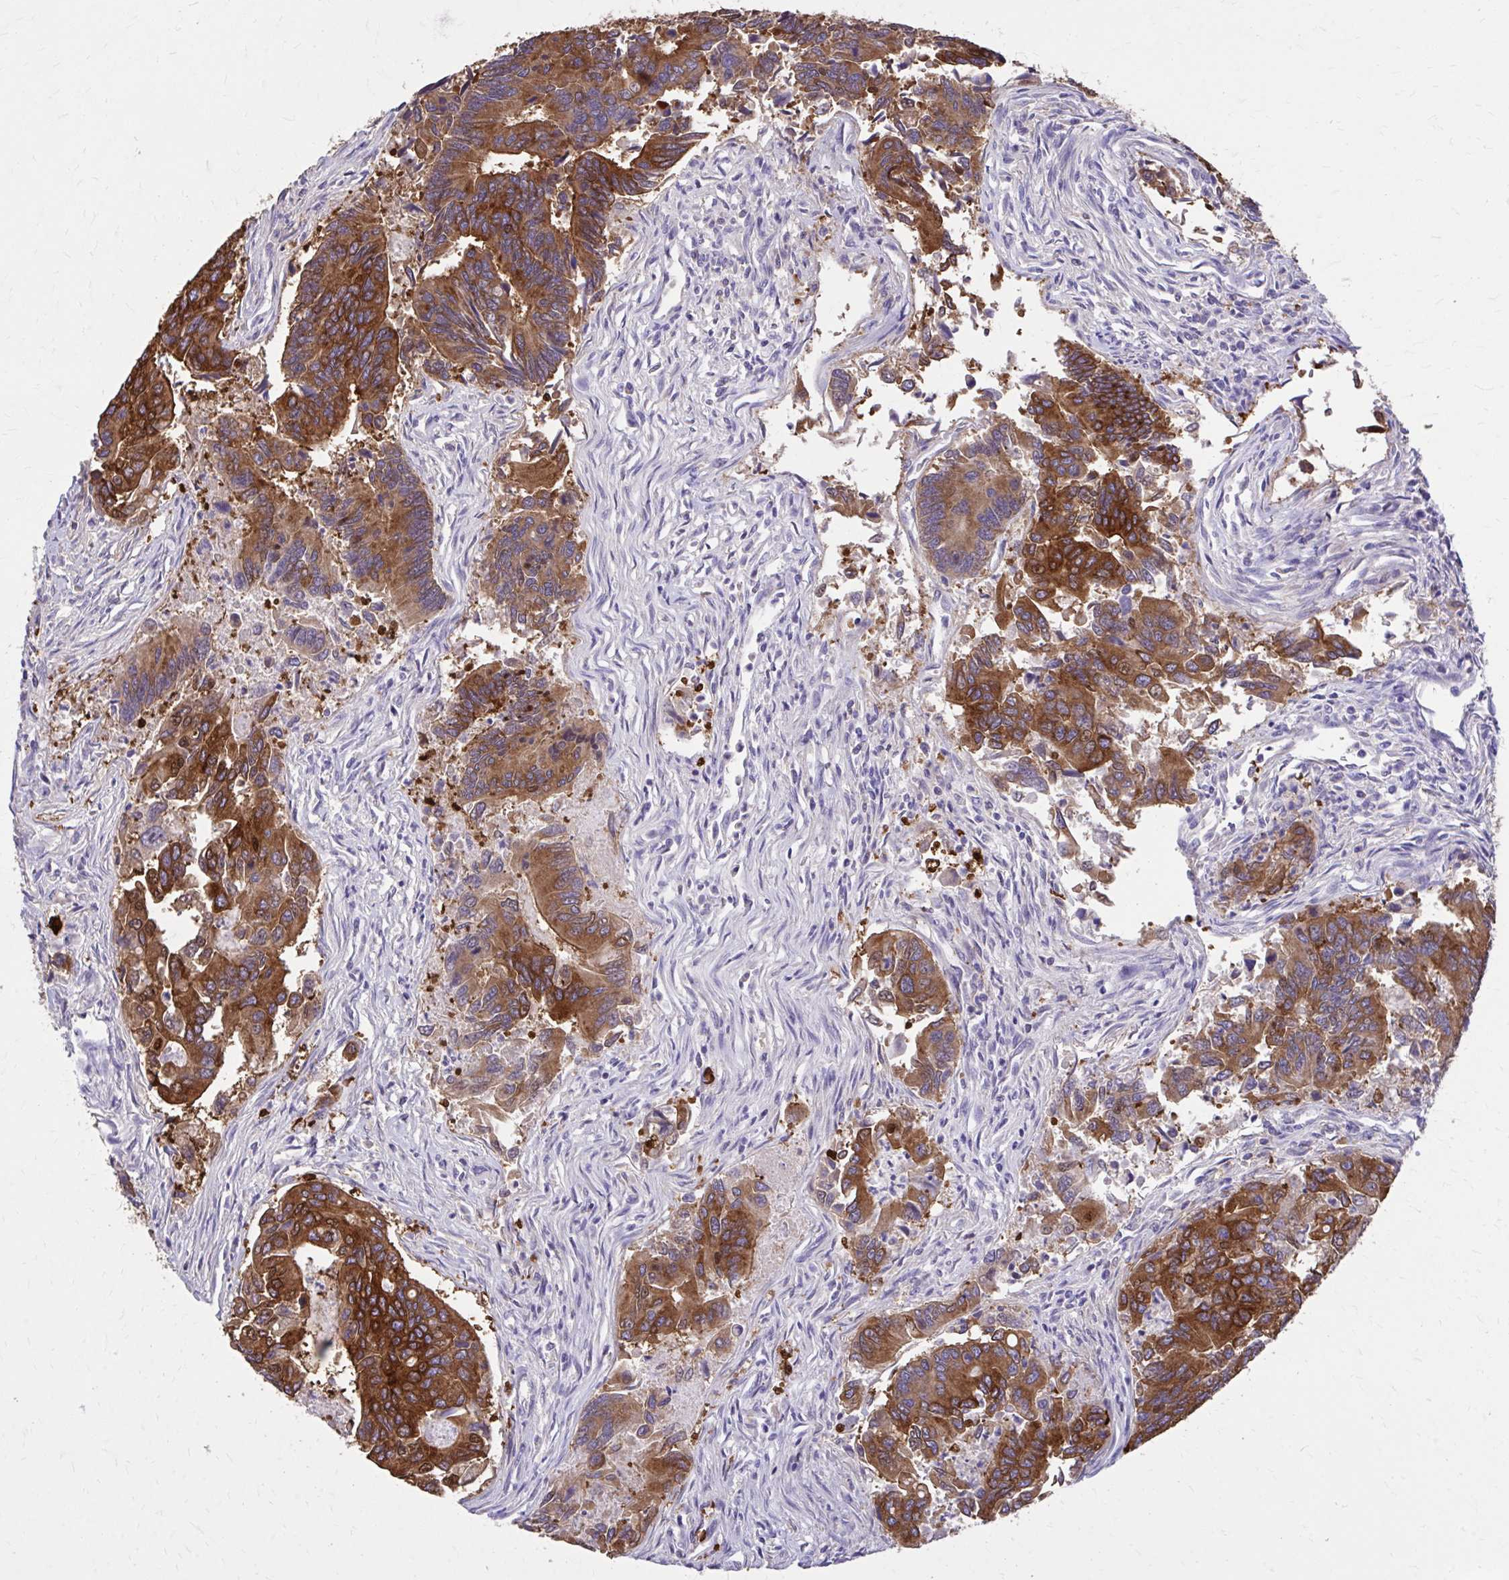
{"staining": {"intensity": "strong", "quantity": ">75%", "location": "cytoplasmic/membranous"}, "tissue": "colorectal cancer", "cell_type": "Tumor cells", "image_type": "cancer", "snomed": [{"axis": "morphology", "description": "Adenocarcinoma, NOS"}, {"axis": "topography", "description": "Colon"}], "caption": "A histopathology image of human colorectal adenocarcinoma stained for a protein exhibits strong cytoplasmic/membranous brown staining in tumor cells. The staining is performed using DAB brown chromogen to label protein expression. The nuclei are counter-stained blue using hematoxylin.", "gene": "EPB41L1", "patient": {"sex": "female", "age": 67}}